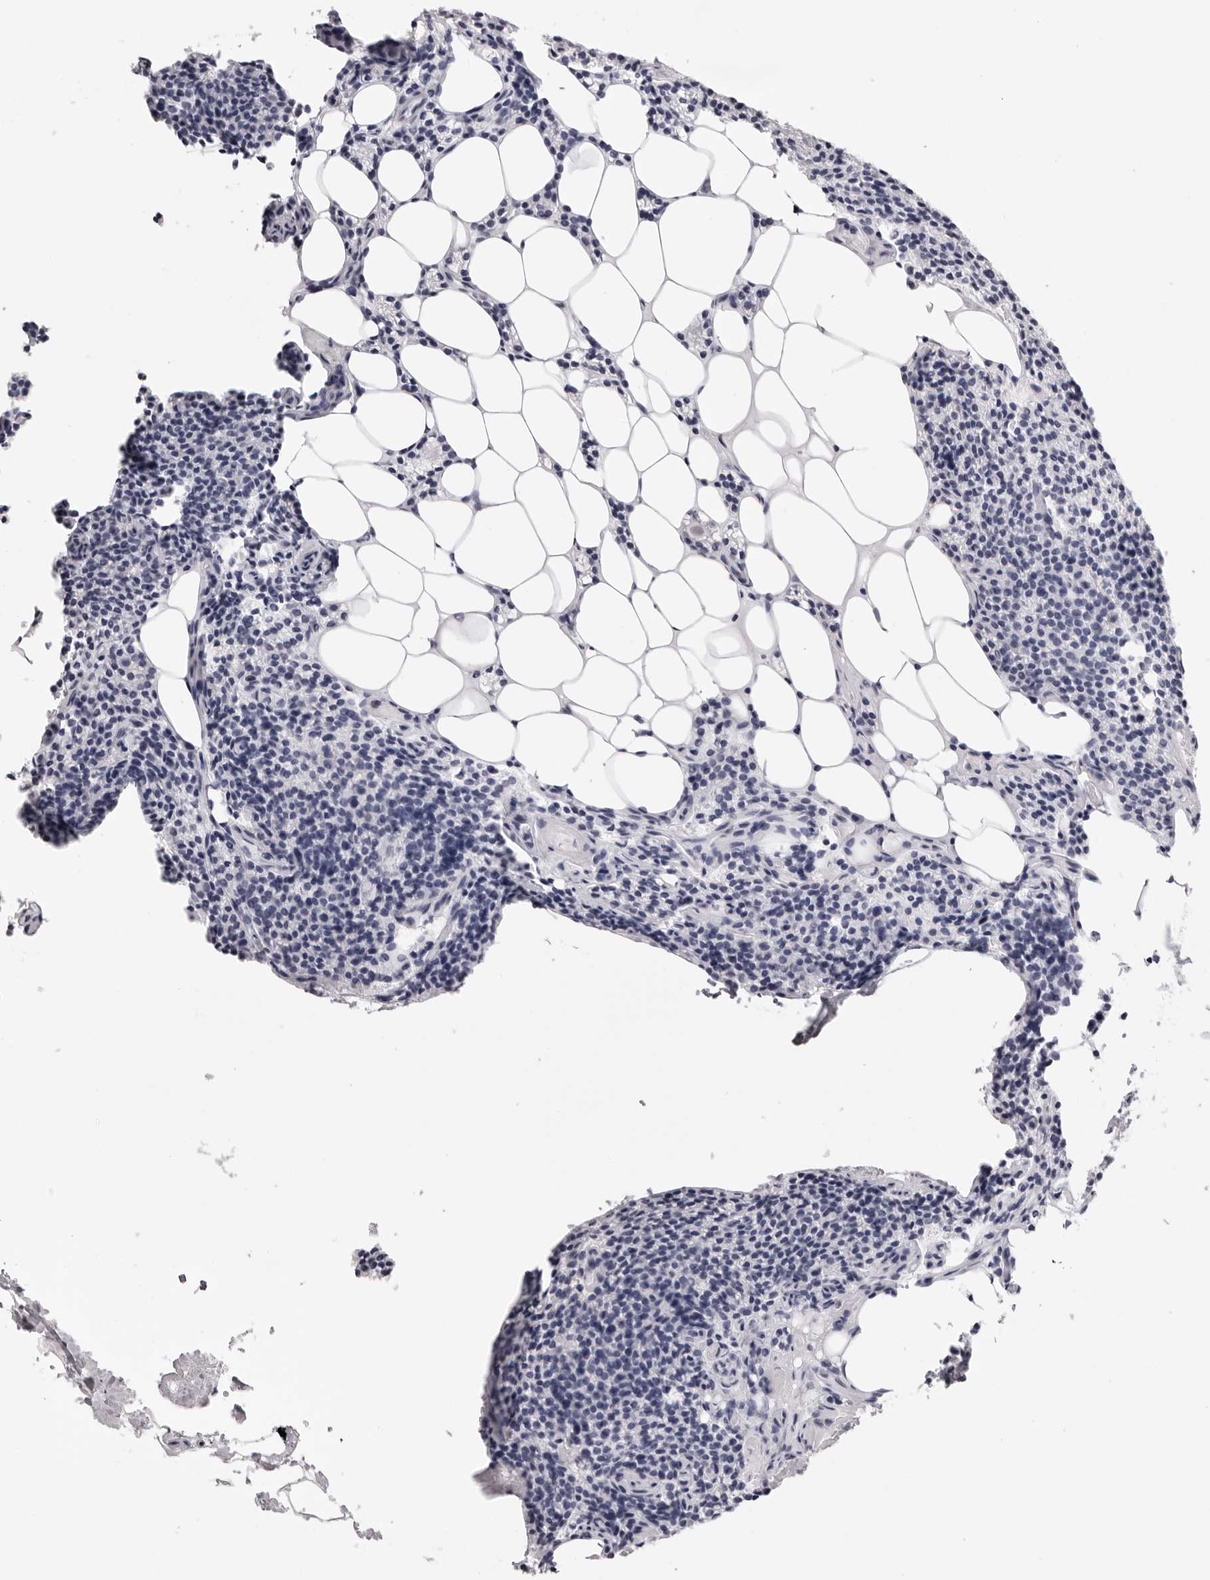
{"staining": {"intensity": "negative", "quantity": "none", "location": "none"}, "tissue": "parathyroid gland", "cell_type": "Glandular cells", "image_type": "normal", "snomed": [{"axis": "morphology", "description": "Normal tissue, NOS"}, {"axis": "topography", "description": "Parathyroid gland"}], "caption": "Immunohistochemistry histopathology image of benign human parathyroid gland stained for a protein (brown), which displays no positivity in glandular cells.", "gene": "RHO", "patient": {"sex": "female", "age": 71}}